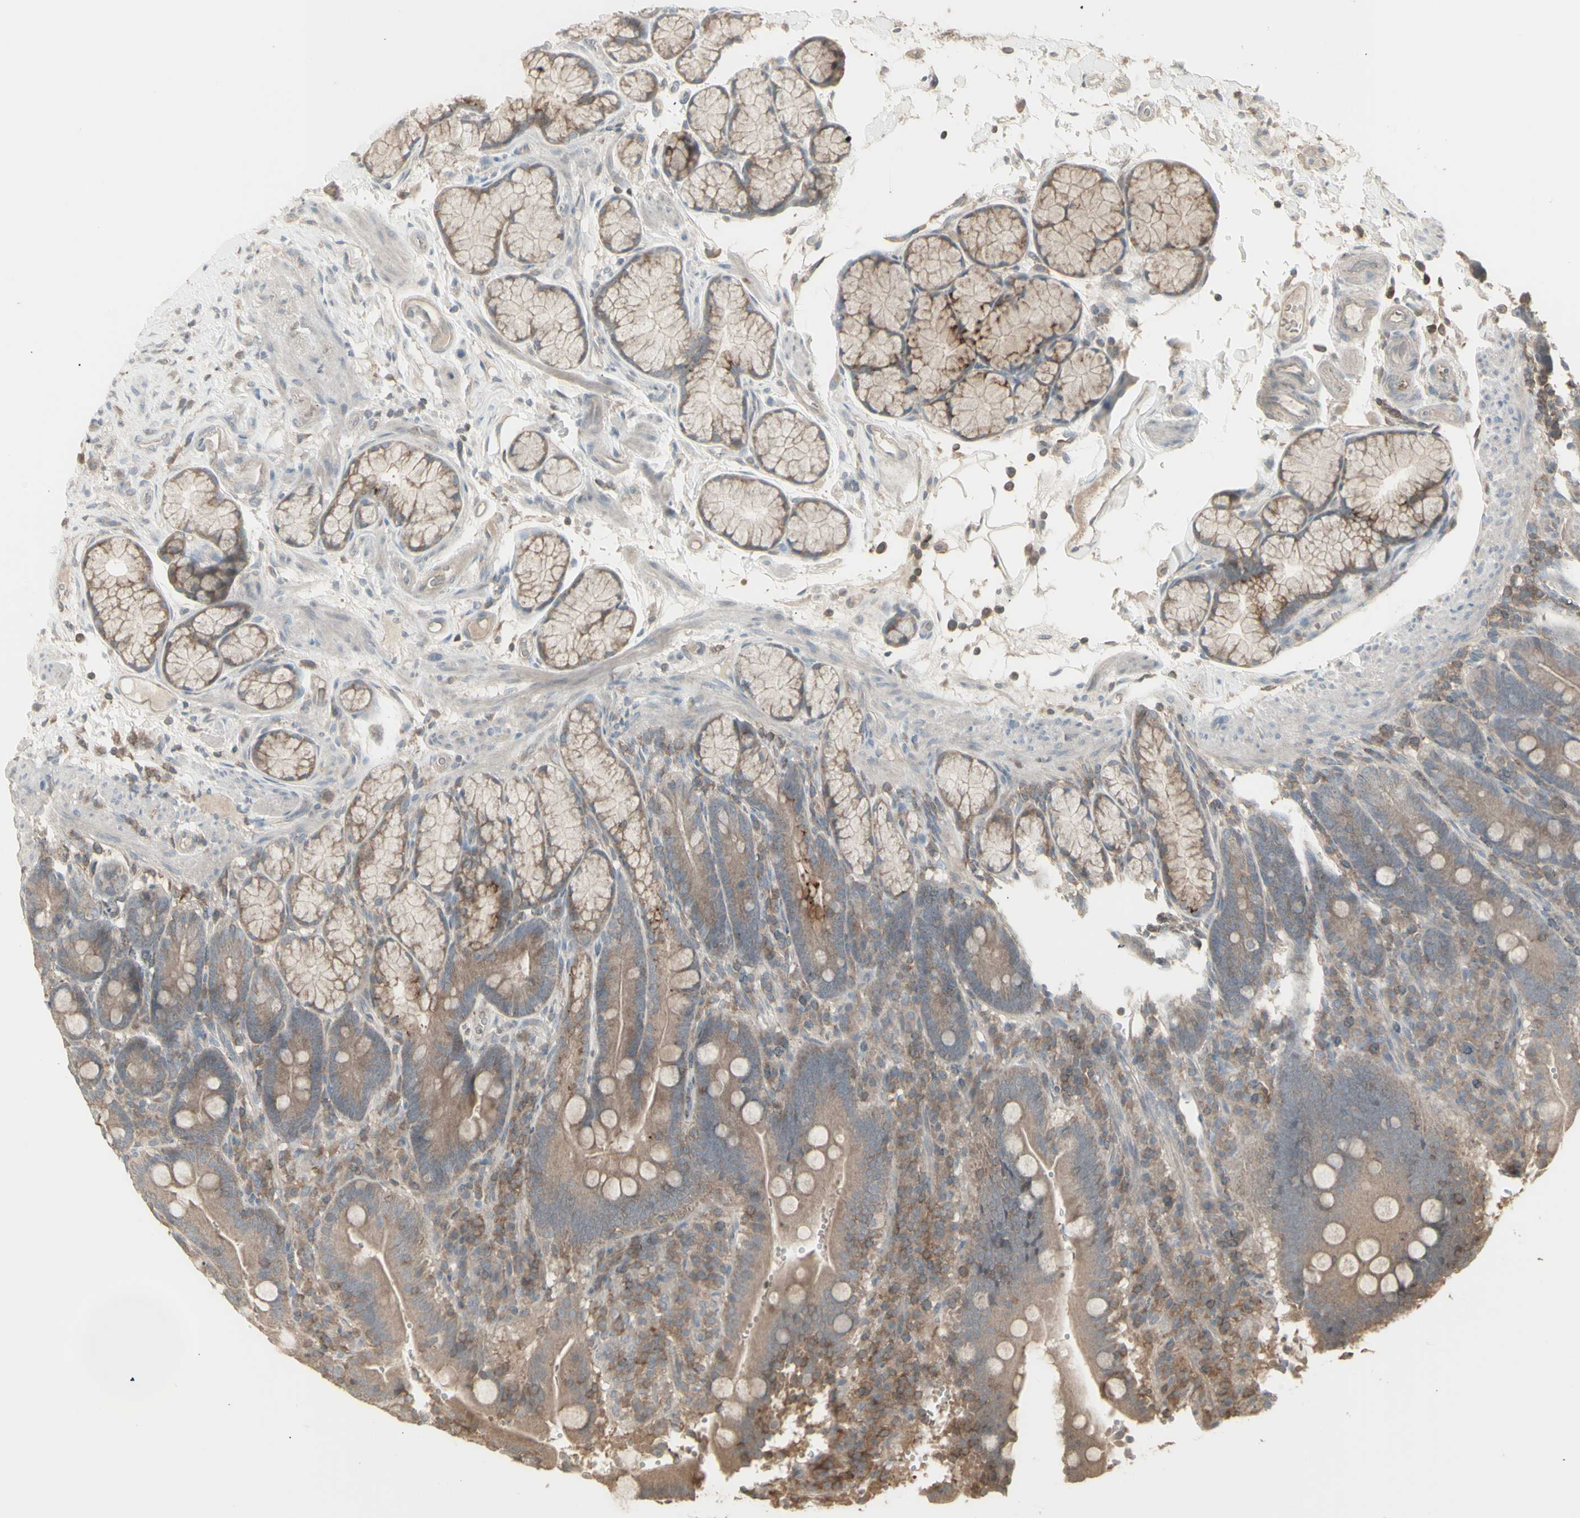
{"staining": {"intensity": "moderate", "quantity": ">75%", "location": "cytoplasmic/membranous"}, "tissue": "duodenum", "cell_type": "Glandular cells", "image_type": "normal", "snomed": [{"axis": "morphology", "description": "Normal tissue, NOS"}, {"axis": "topography", "description": "Small intestine, NOS"}], "caption": "High-magnification brightfield microscopy of unremarkable duodenum stained with DAB (3,3'-diaminobenzidine) (brown) and counterstained with hematoxylin (blue). glandular cells exhibit moderate cytoplasmic/membranous expression is identified in approximately>75% of cells.", "gene": "CSK", "patient": {"sex": "female", "age": 71}}